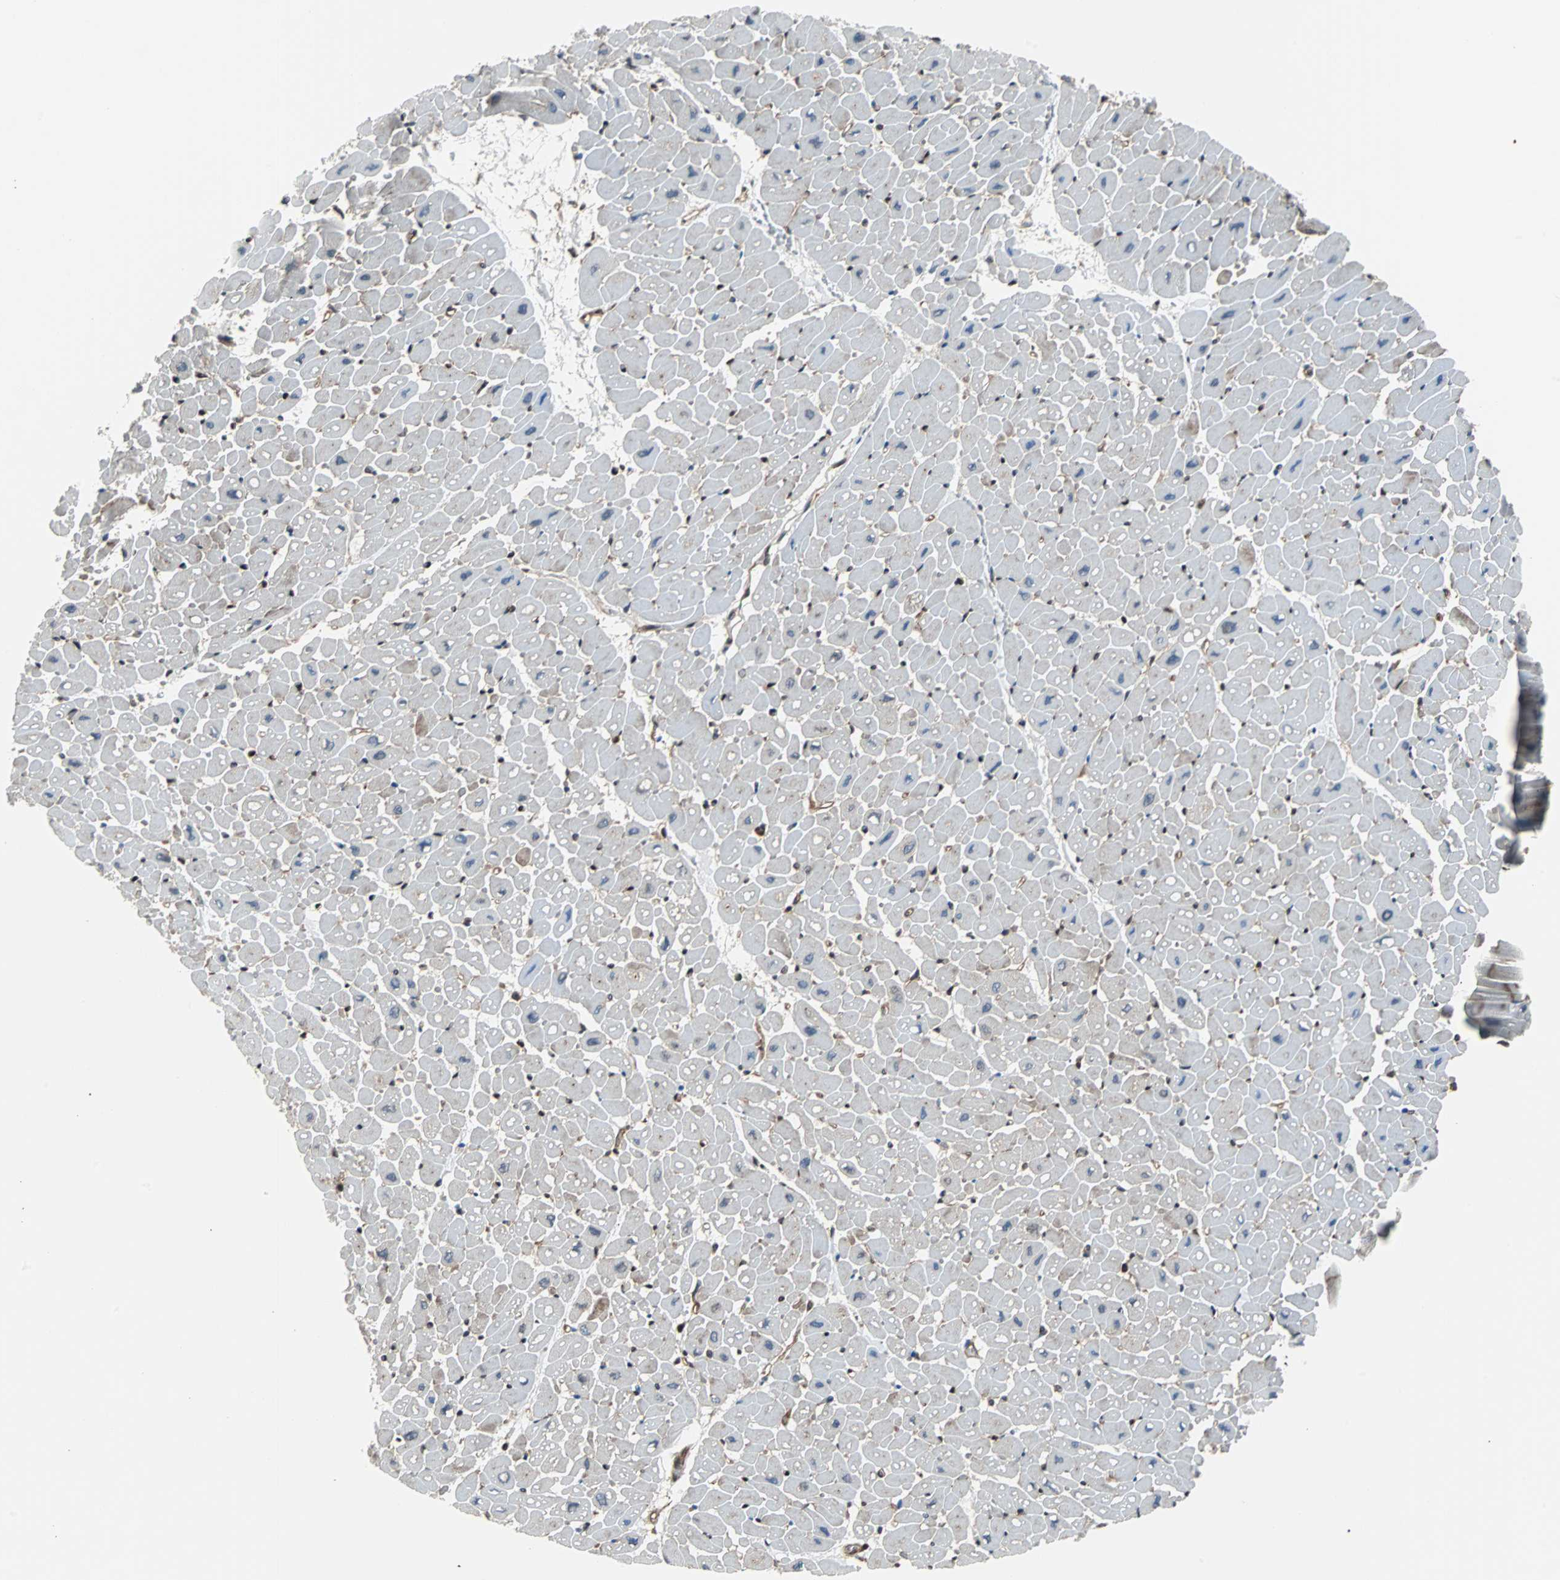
{"staining": {"intensity": "weak", "quantity": "<25%", "location": "cytoplasmic/membranous"}, "tissue": "heart muscle", "cell_type": "Cardiomyocytes", "image_type": "normal", "snomed": [{"axis": "morphology", "description": "Normal tissue, NOS"}, {"axis": "topography", "description": "Heart"}], "caption": "This is an immunohistochemistry histopathology image of benign human heart muscle. There is no expression in cardiomyocytes.", "gene": "RELA", "patient": {"sex": "male", "age": 45}}